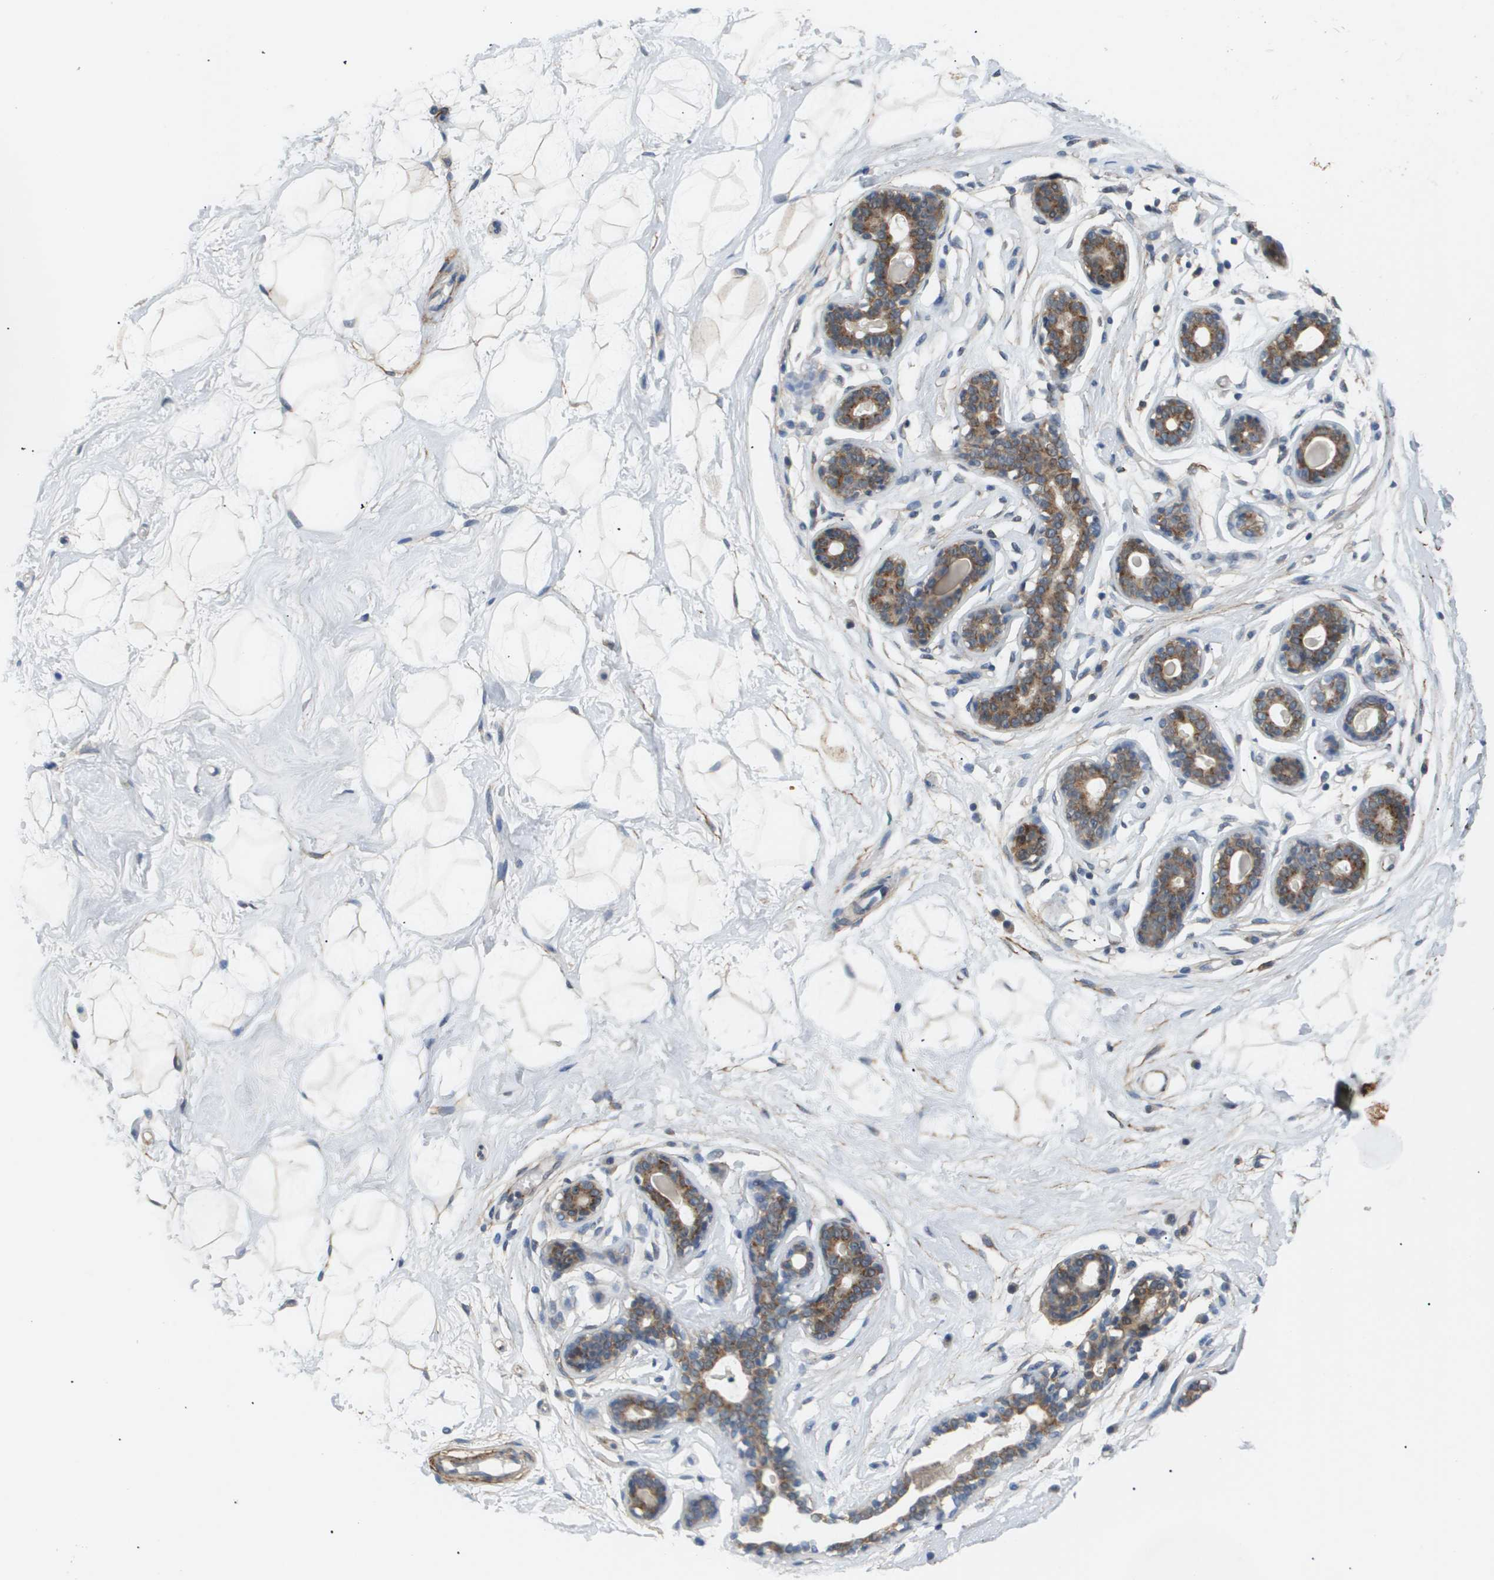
{"staining": {"intensity": "negative", "quantity": "none", "location": "none"}, "tissue": "breast", "cell_type": "Adipocytes", "image_type": "normal", "snomed": [{"axis": "morphology", "description": "Normal tissue, NOS"}, {"axis": "topography", "description": "Breast"}], "caption": "A micrograph of human breast is negative for staining in adipocytes. The staining was performed using DAB (3,3'-diaminobenzidine) to visualize the protein expression in brown, while the nuclei were stained in blue with hematoxylin (Magnification: 20x).", "gene": "OTUD5", "patient": {"sex": "female", "age": 23}}